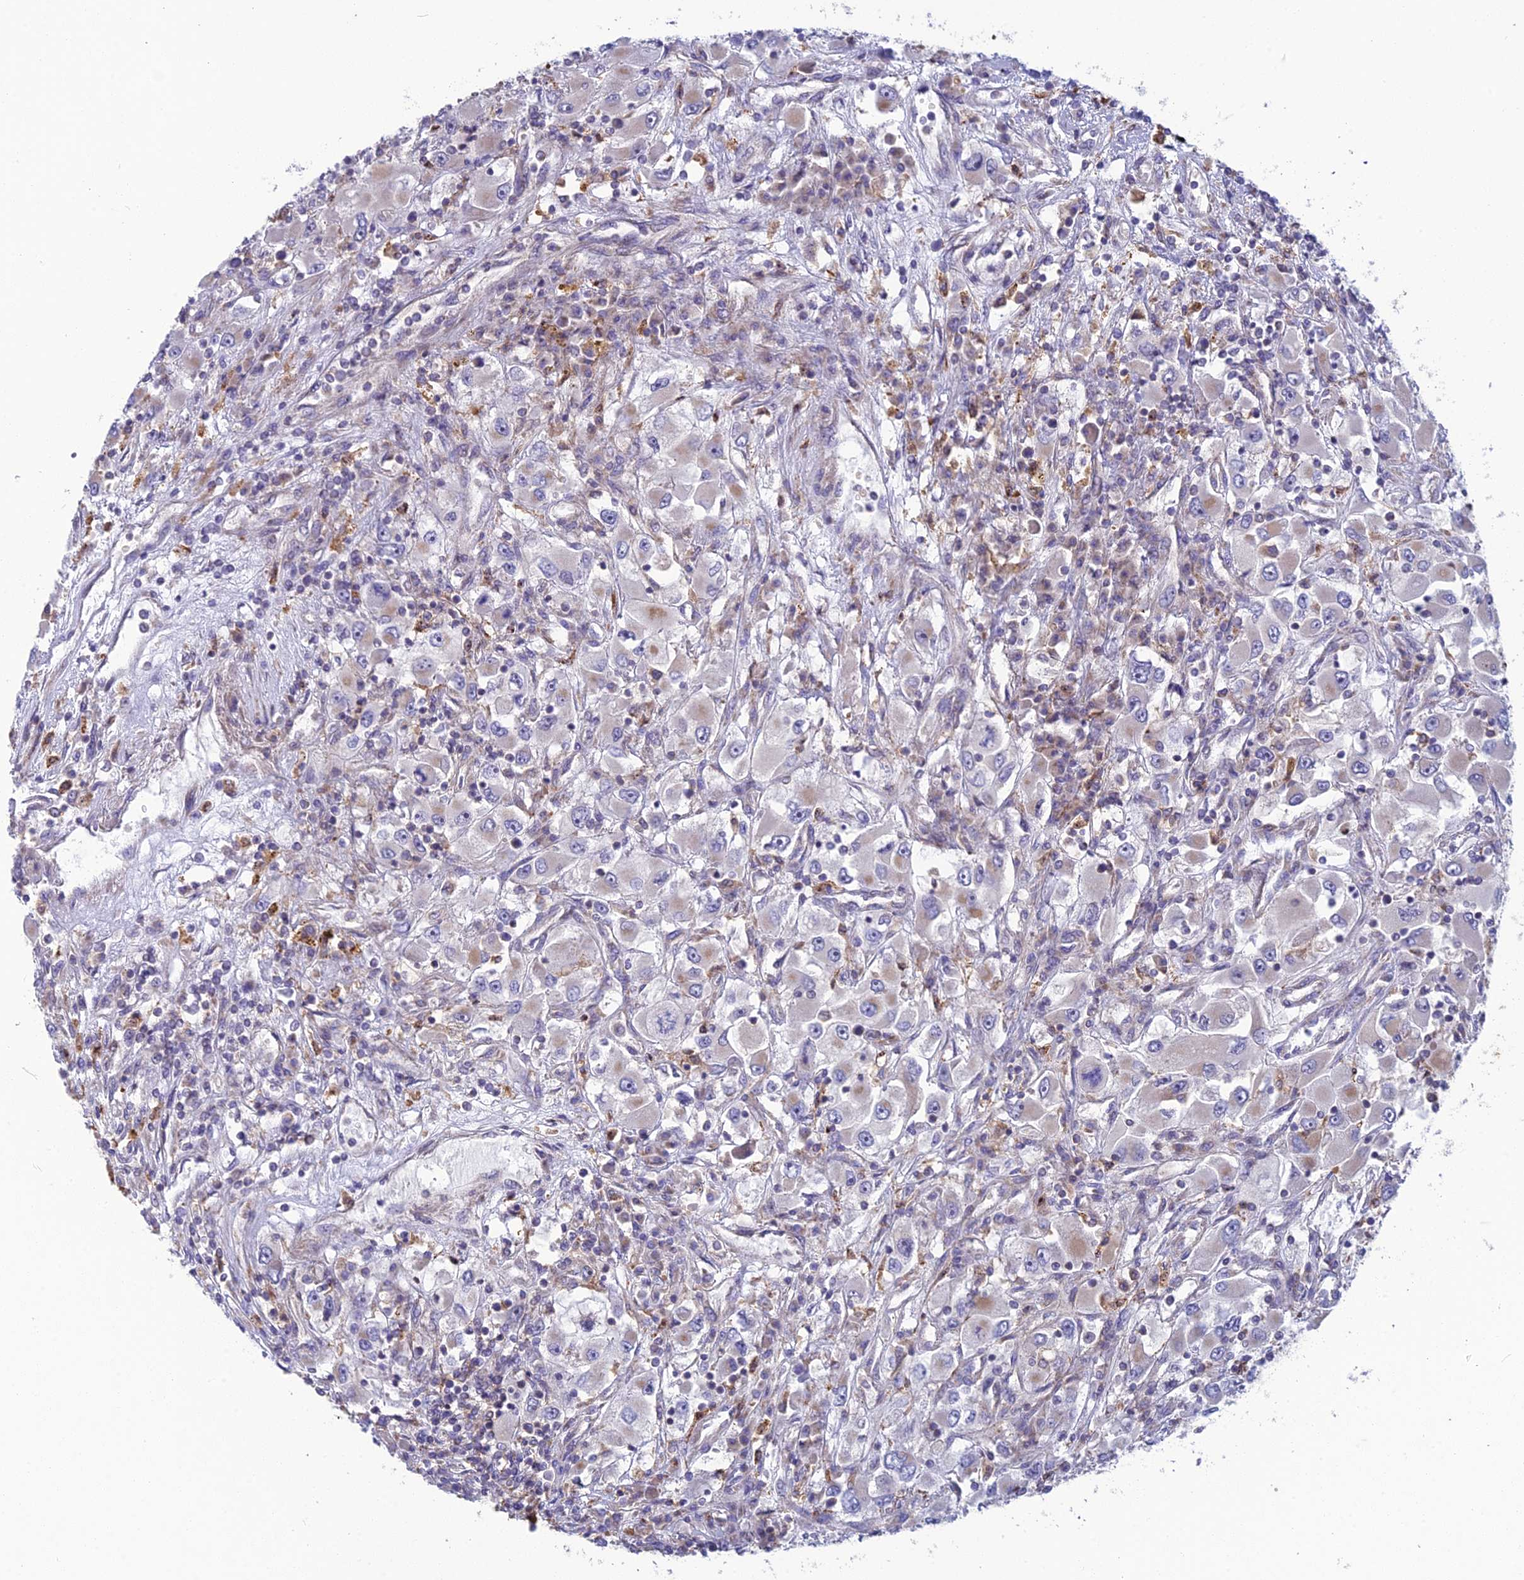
{"staining": {"intensity": "negative", "quantity": "none", "location": "none"}, "tissue": "renal cancer", "cell_type": "Tumor cells", "image_type": "cancer", "snomed": [{"axis": "morphology", "description": "Adenocarcinoma, NOS"}, {"axis": "topography", "description": "Kidney"}], "caption": "High power microscopy histopathology image of an IHC image of renal cancer (adenocarcinoma), revealing no significant expression in tumor cells.", "gene": "BLTP2", "patient": {"sex": "female", "age": 52}}